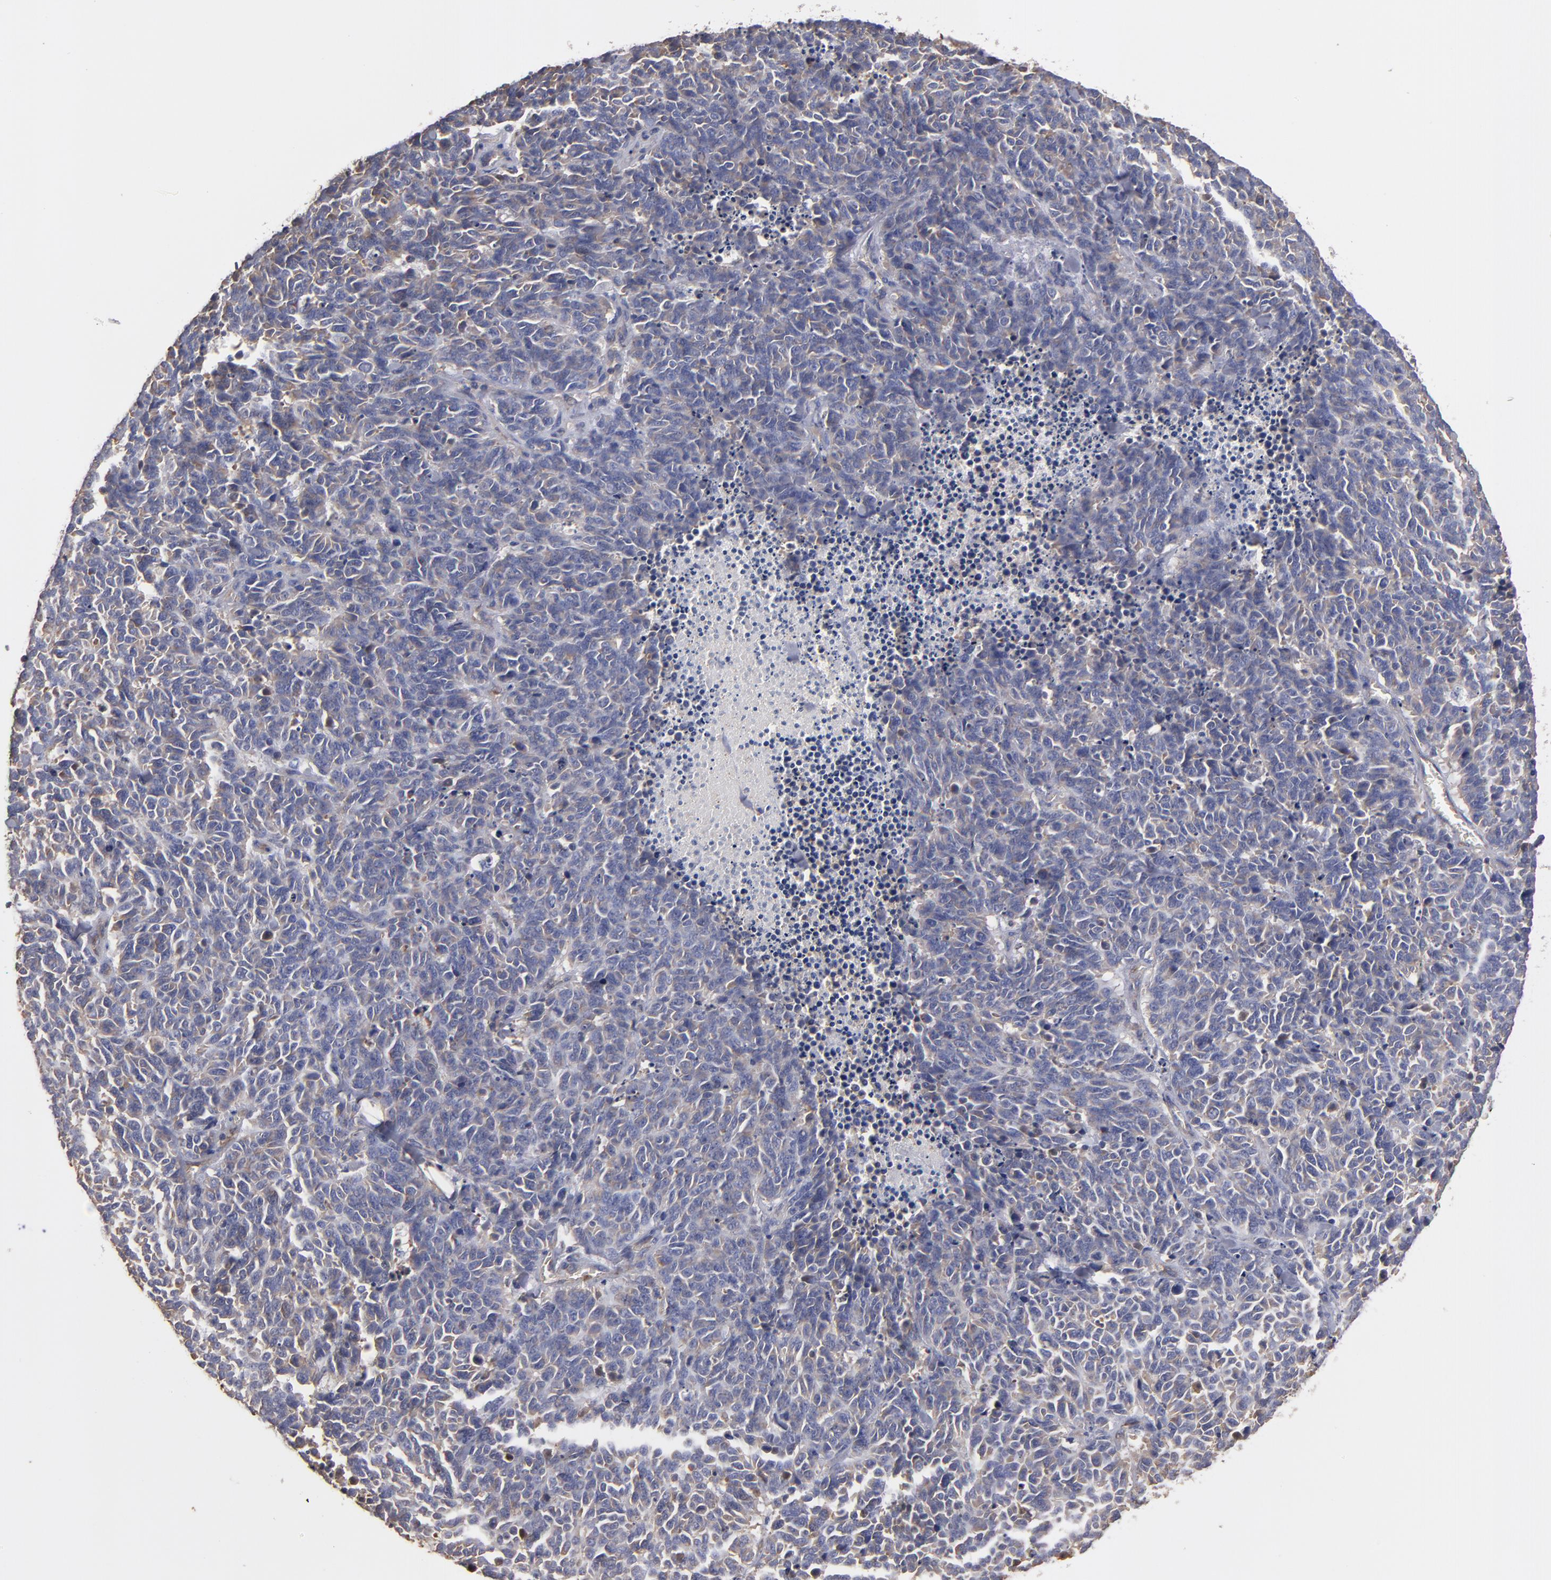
{"staining": {"intensity": "weak", "quantity": "25%-75%", "location": "cytoplasmic/membranous"}, "tissue": "lung cancer", "cell_type": "Tumor cells", "image_type": "cancer", "snomed": [{"axis": "morphology", "description": "Neoplasm, malignant, NOS"}, {"axis": "topography", "description": "Lung"}], "caption": "Human neoplasm (malignant) (lung) stained with a protein marker reveals weak staining in tumor cells.", "gene": "ESYT2", "patient": {"sex": "female", "age": 58}}